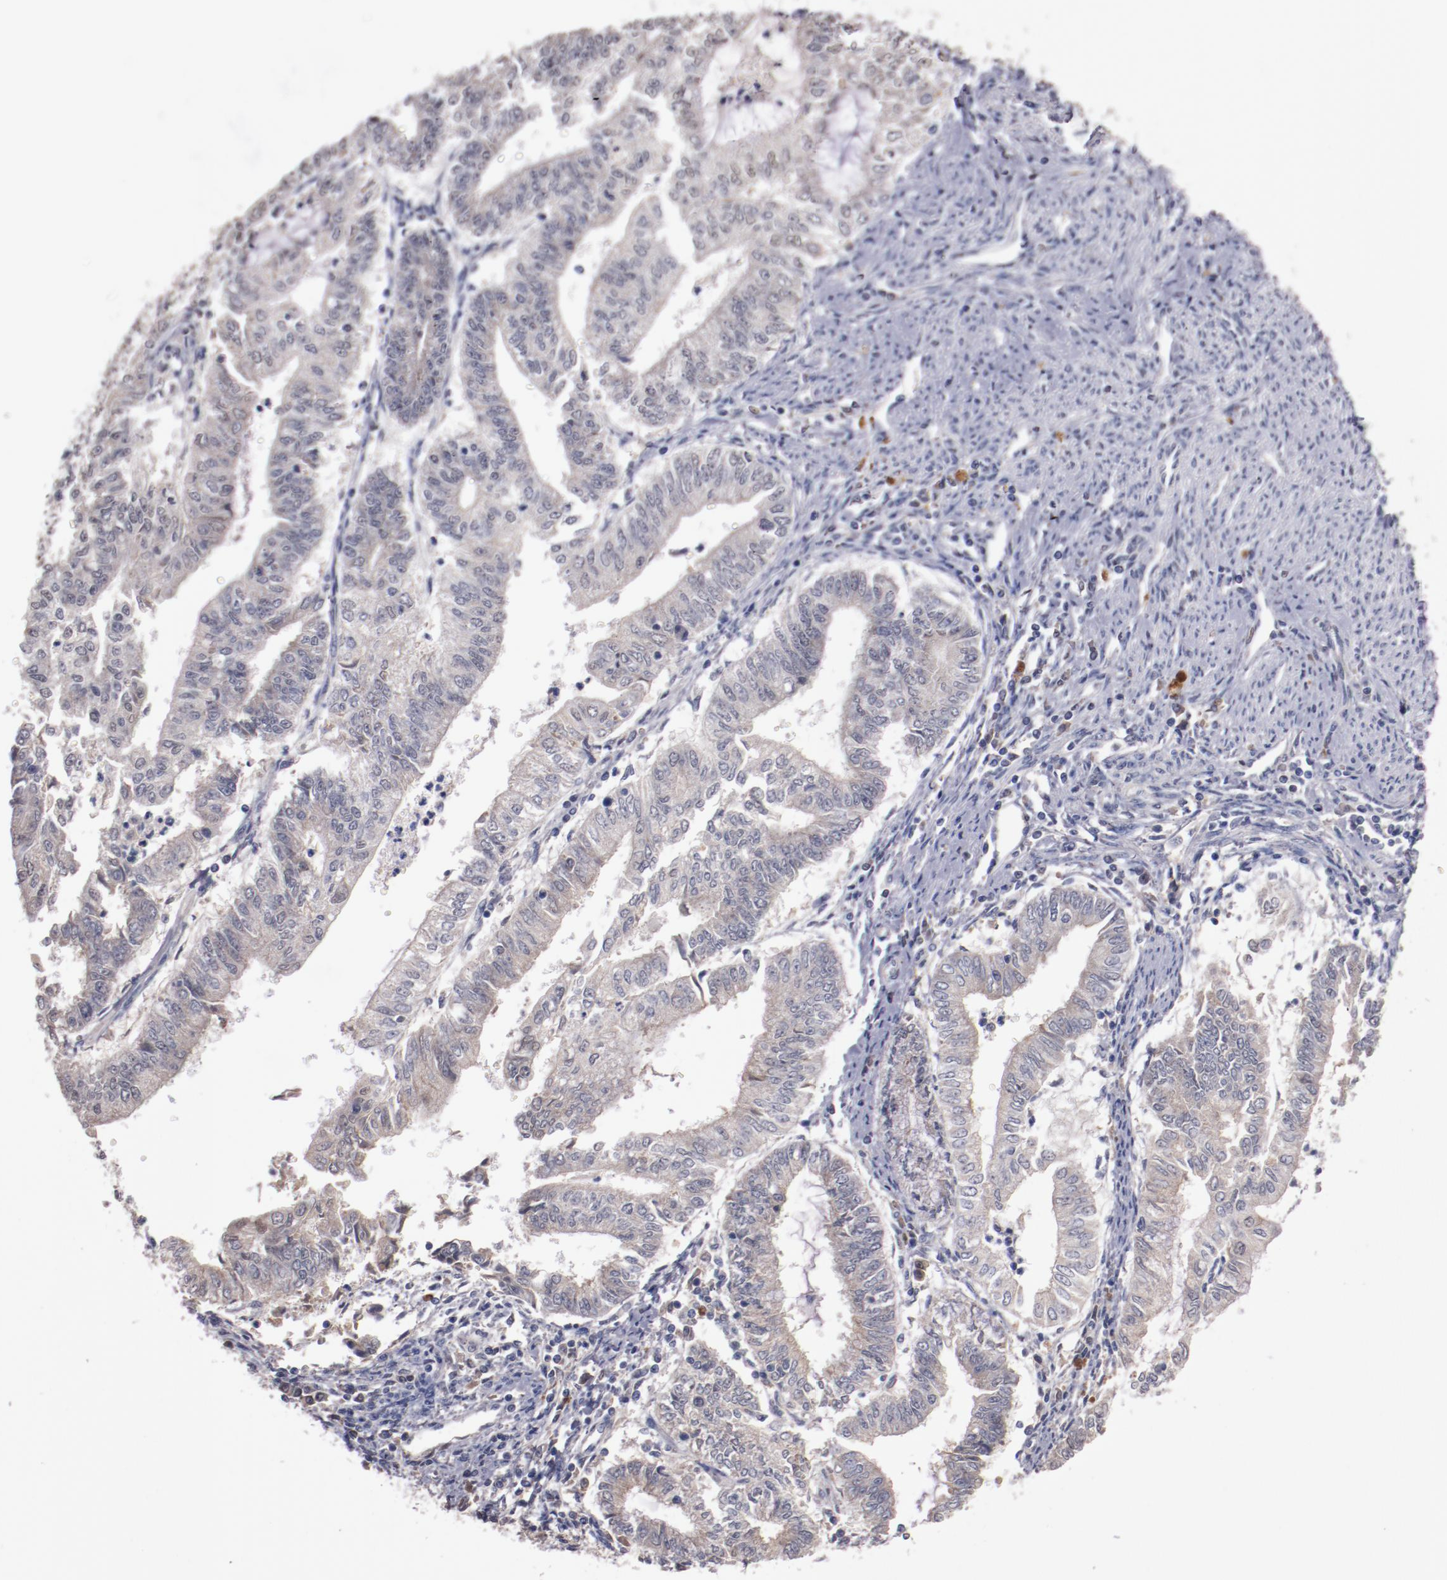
{"staining": {"intensity": "weak", "quantity": "25%-75%", "location": "cytoplasmic/membranous"}, "tissue": "endometrial cancer", "cell_type": "Tumor cells", "image_type": "cancer", "snomed": [{"axis": "morphology", "description": "Adenocarcinoma, NOS"}, {"axis": "topography", "description": "Endometrium"}], "caption": "Protein staining of endometrial adenocarcinoma tissue reveals weak cytoplasmic/membranous positivity in about 25%-75% of tumor cells.", "gene": "FAM81A", "patient": {"sex": "female", "age": 66}}